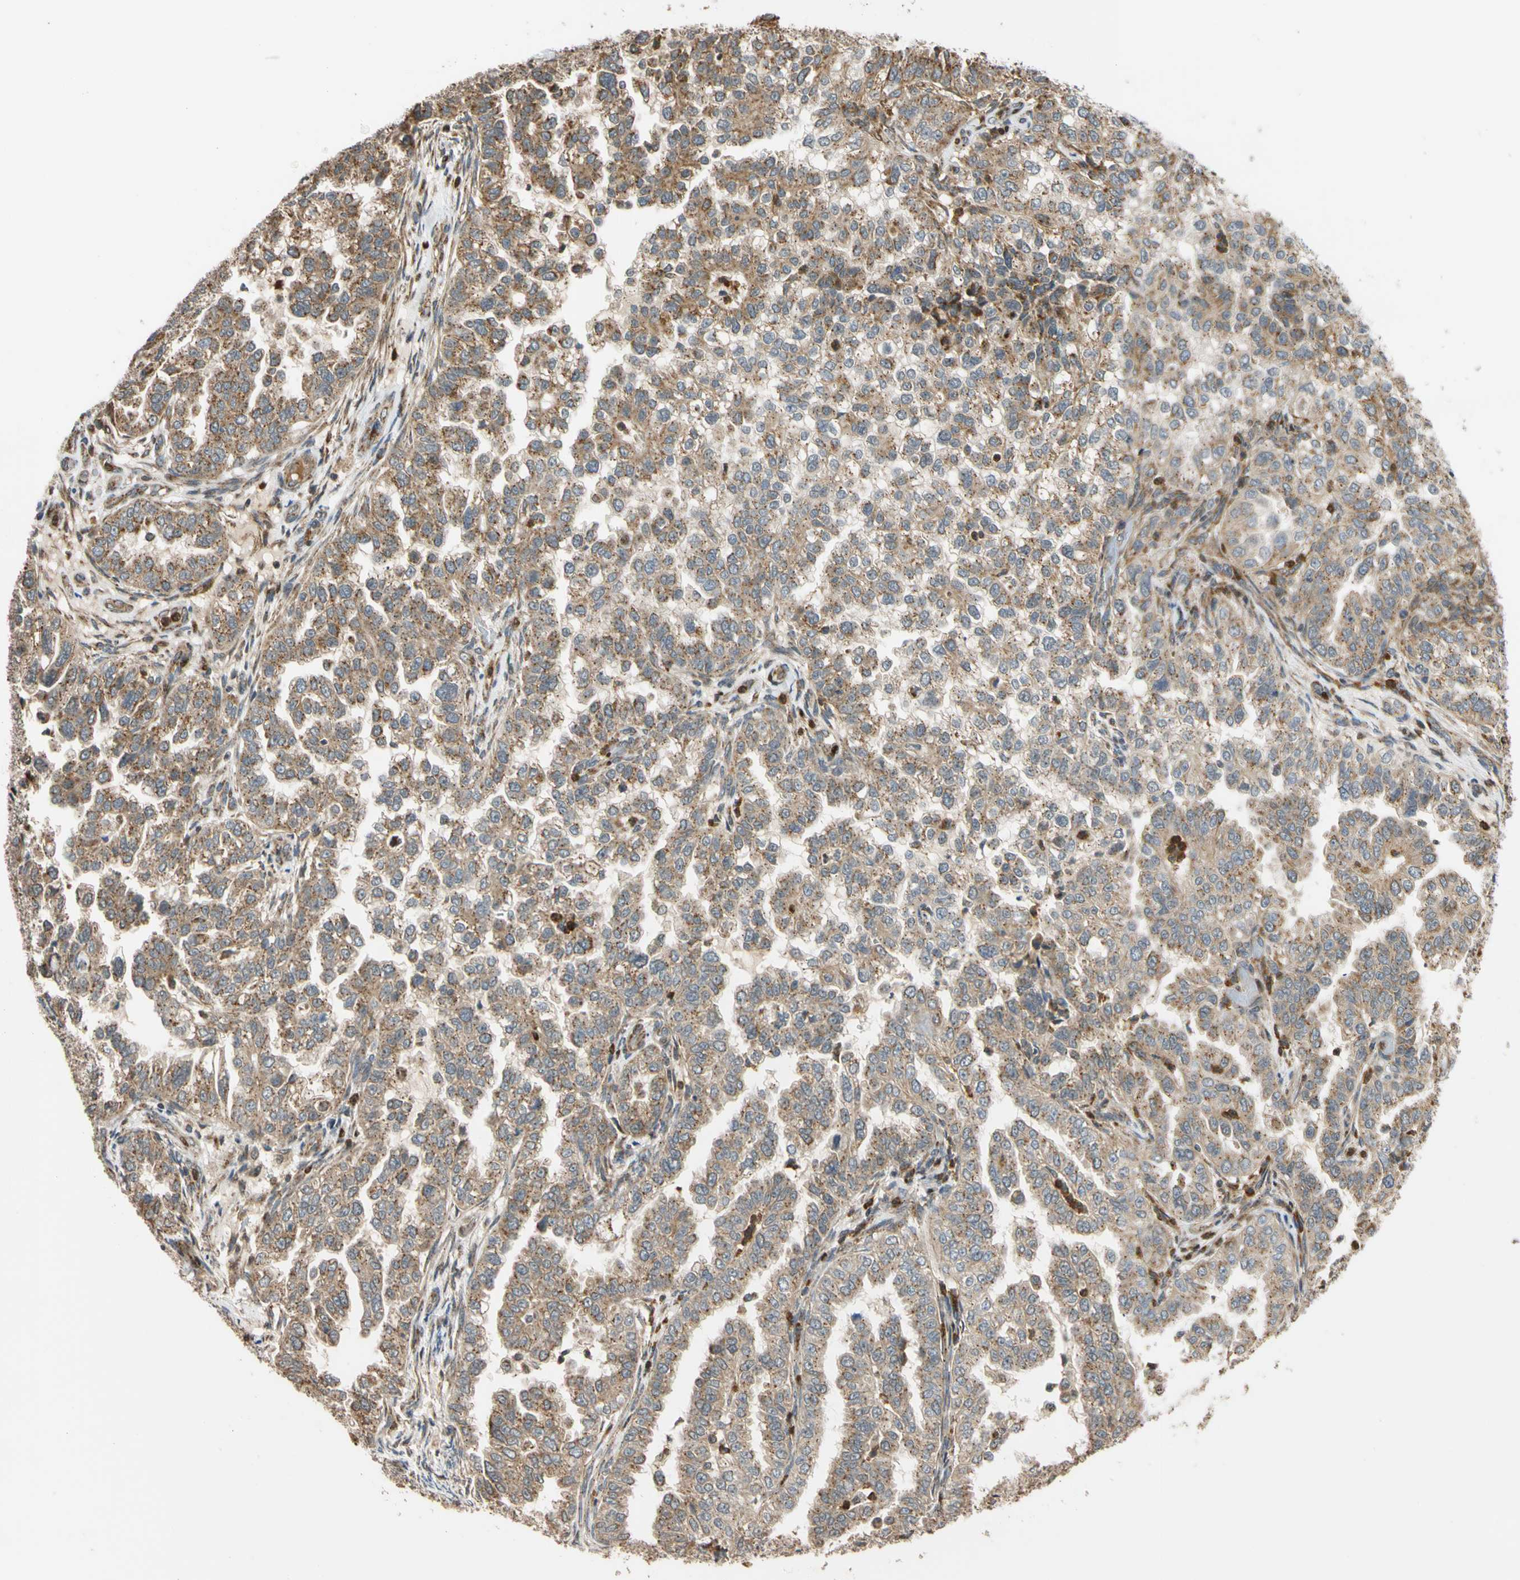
{"staining": {"intensity": "moderate", "quantity": ">75%", "location": "cytoplasmic/membranous"}, "tissue": "endometrial cancer", "cell_type": "Tumor cells", "image_type": "cancer", "snomed": [{"axis": "morphology", "description": "Adenocarcinoma, NOS"}, {"axis": "topography", "description": "Endometrium"}], "caption": "Immunohistochemical staining of endometrial cancer exhibits moderate cytoplasmic/membranous protein staining in approximately >75% of tumor cells.", "gene": "IP6K2", "patient": {"sex": "female", "age": 85}}